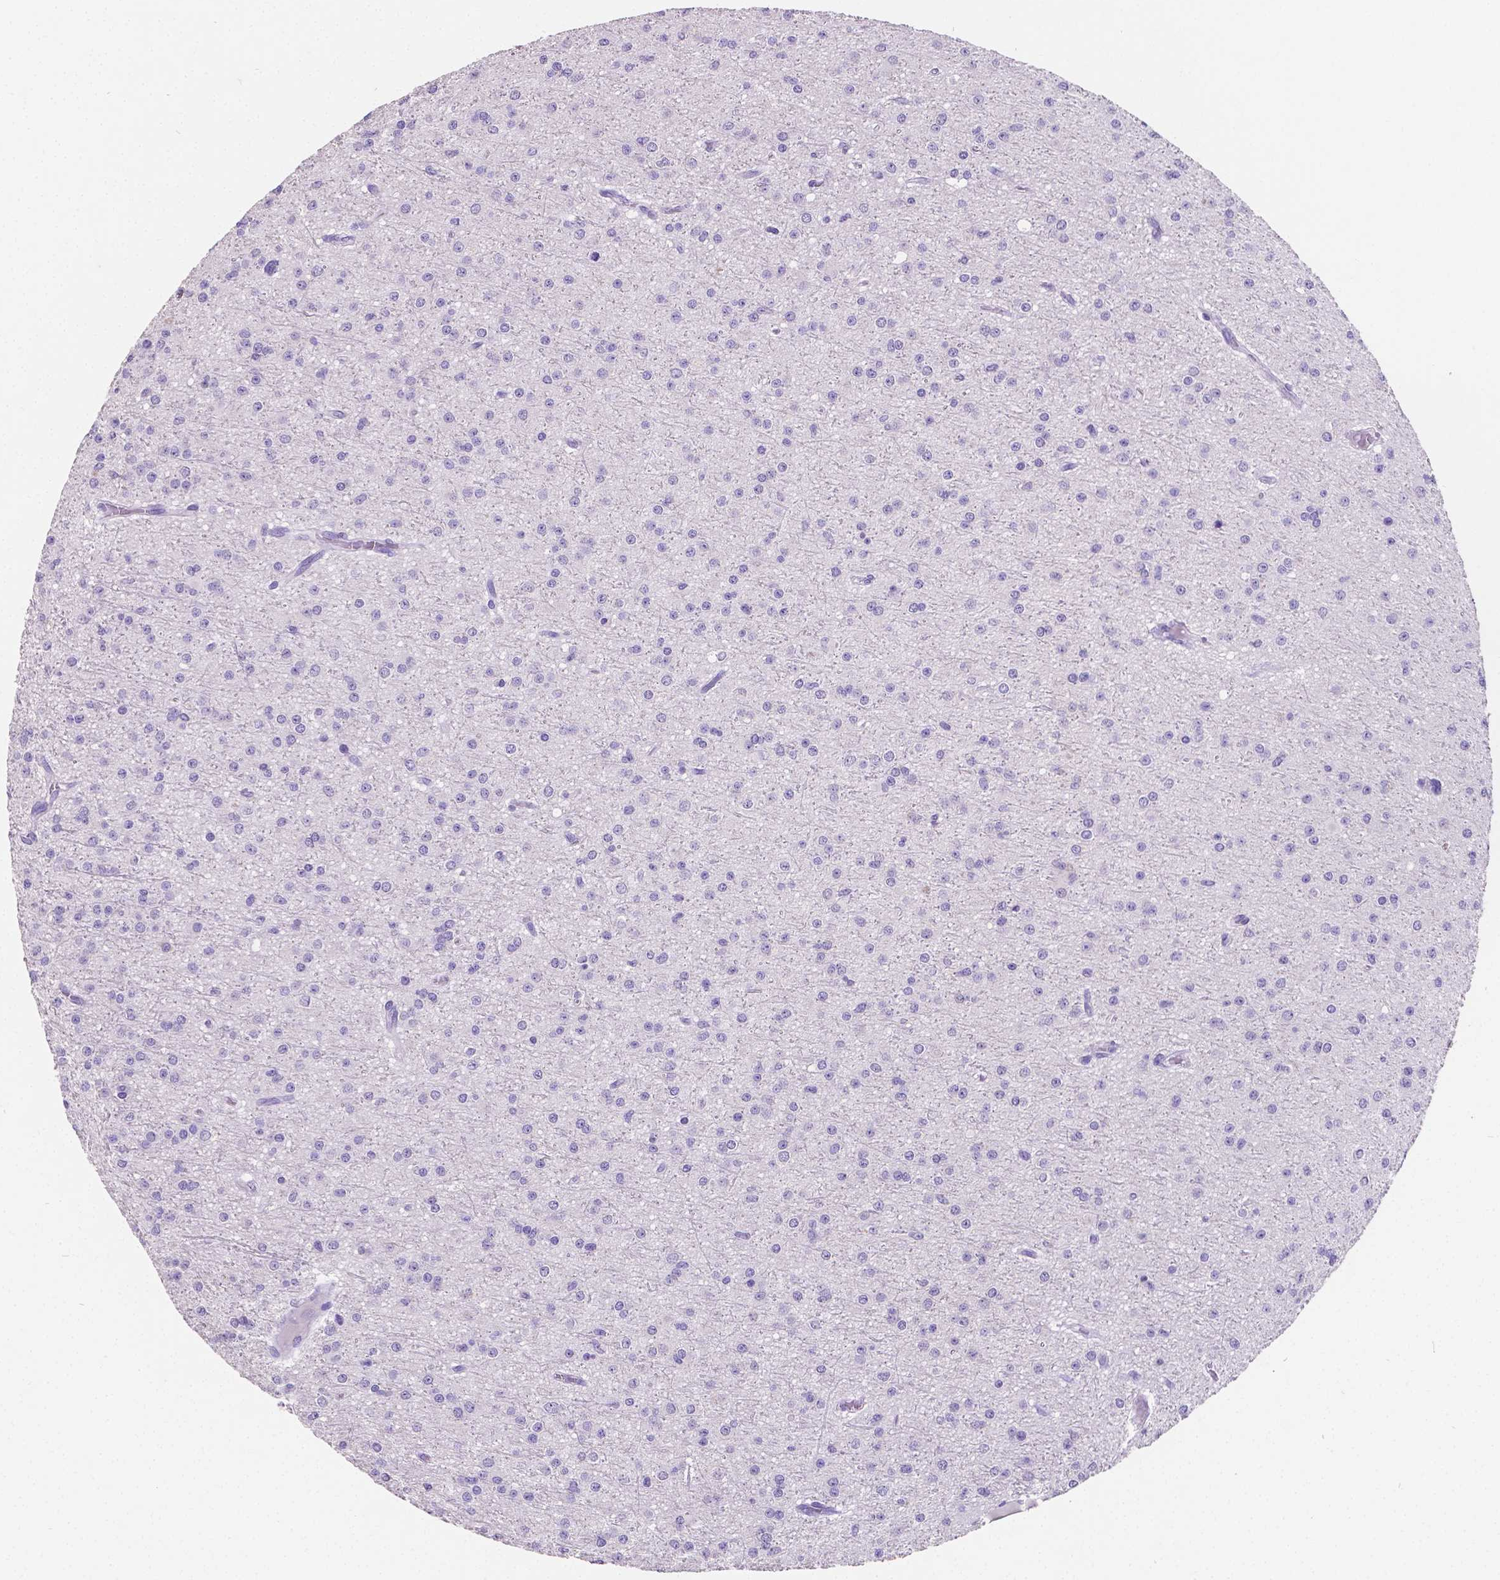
{"staining": {"intensity": "negative", "quantity": "none", "location": "none"}, "tissue": "glioma", "cell_type": "Tumor cells", "image_type": "cancer", "snomed": [{"axis": "morphology", "description": "Glioma, malignant, Low grade"}, {"axis": "topography", "description": "Brain"}], "caption": "Immunohistochemistry histopathology image of glioma stained for a protein (brown), which displays no staining in tumor cells.", "gene": "SATB2", "patient": {"sex": "male", "age": 27}}